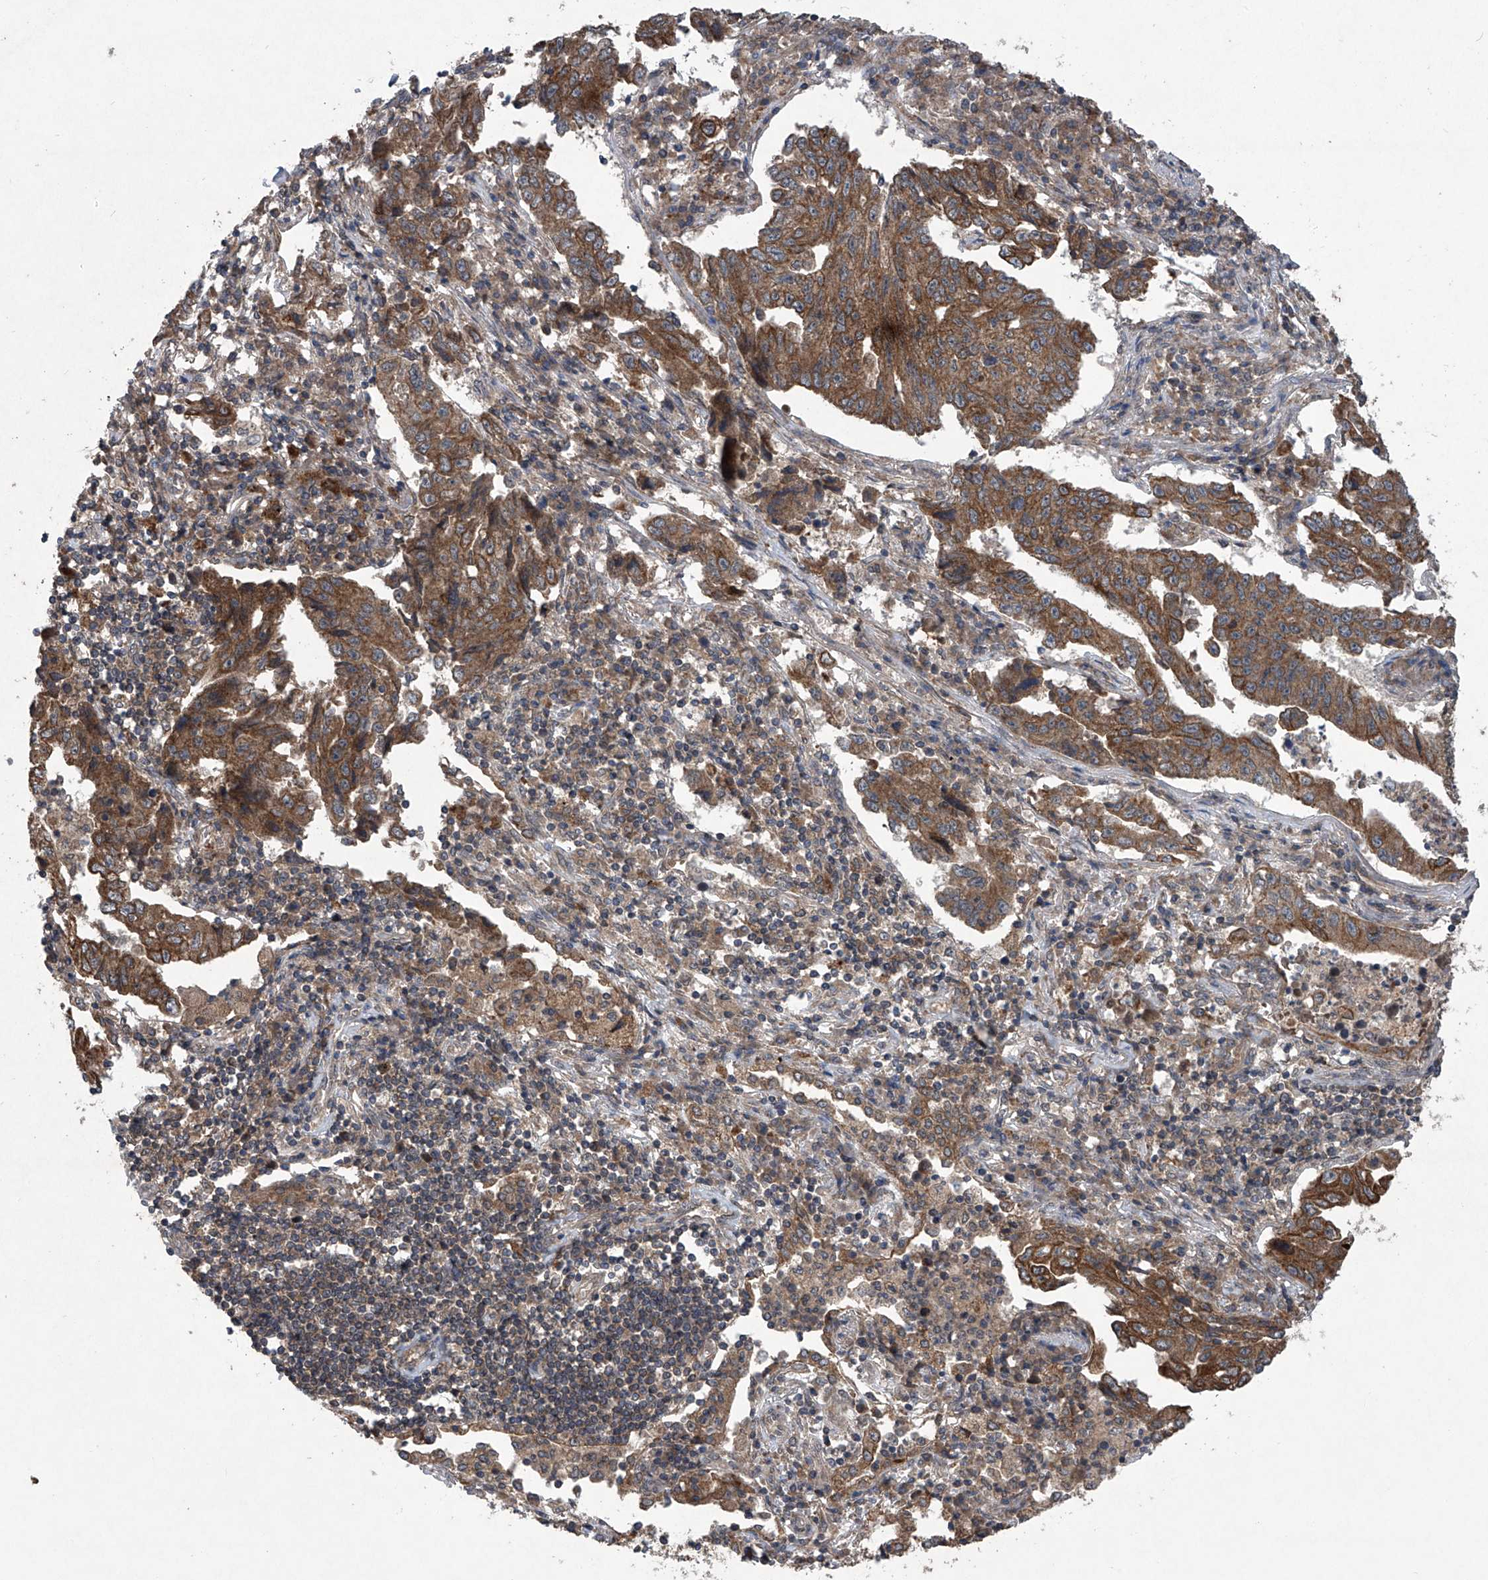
{"staining": {"intensity": "strong", "quantity": ">75%", "location": "cytoplasmic/membranous"}, "tissue": "lung cancer", "cell_type": "Tumor cells", "image_type": "cancer", "snomed": [{"axis": "morphology", "description": "Adenocarcinoma, NOS"}, {"axis": "topography", "description": "Lung"}], "caption": "Immunohistochemical staining of human adenocarcinoma (lung) exhibits high levels of strong cytoplasmic/membranous protein positivity in approximately >75% of tumor cells. (DAB = brown stain, brightfield microscopy at high magnification).", "gene": "SUMF2", "patient": {"sex": "female", "age": 51}}